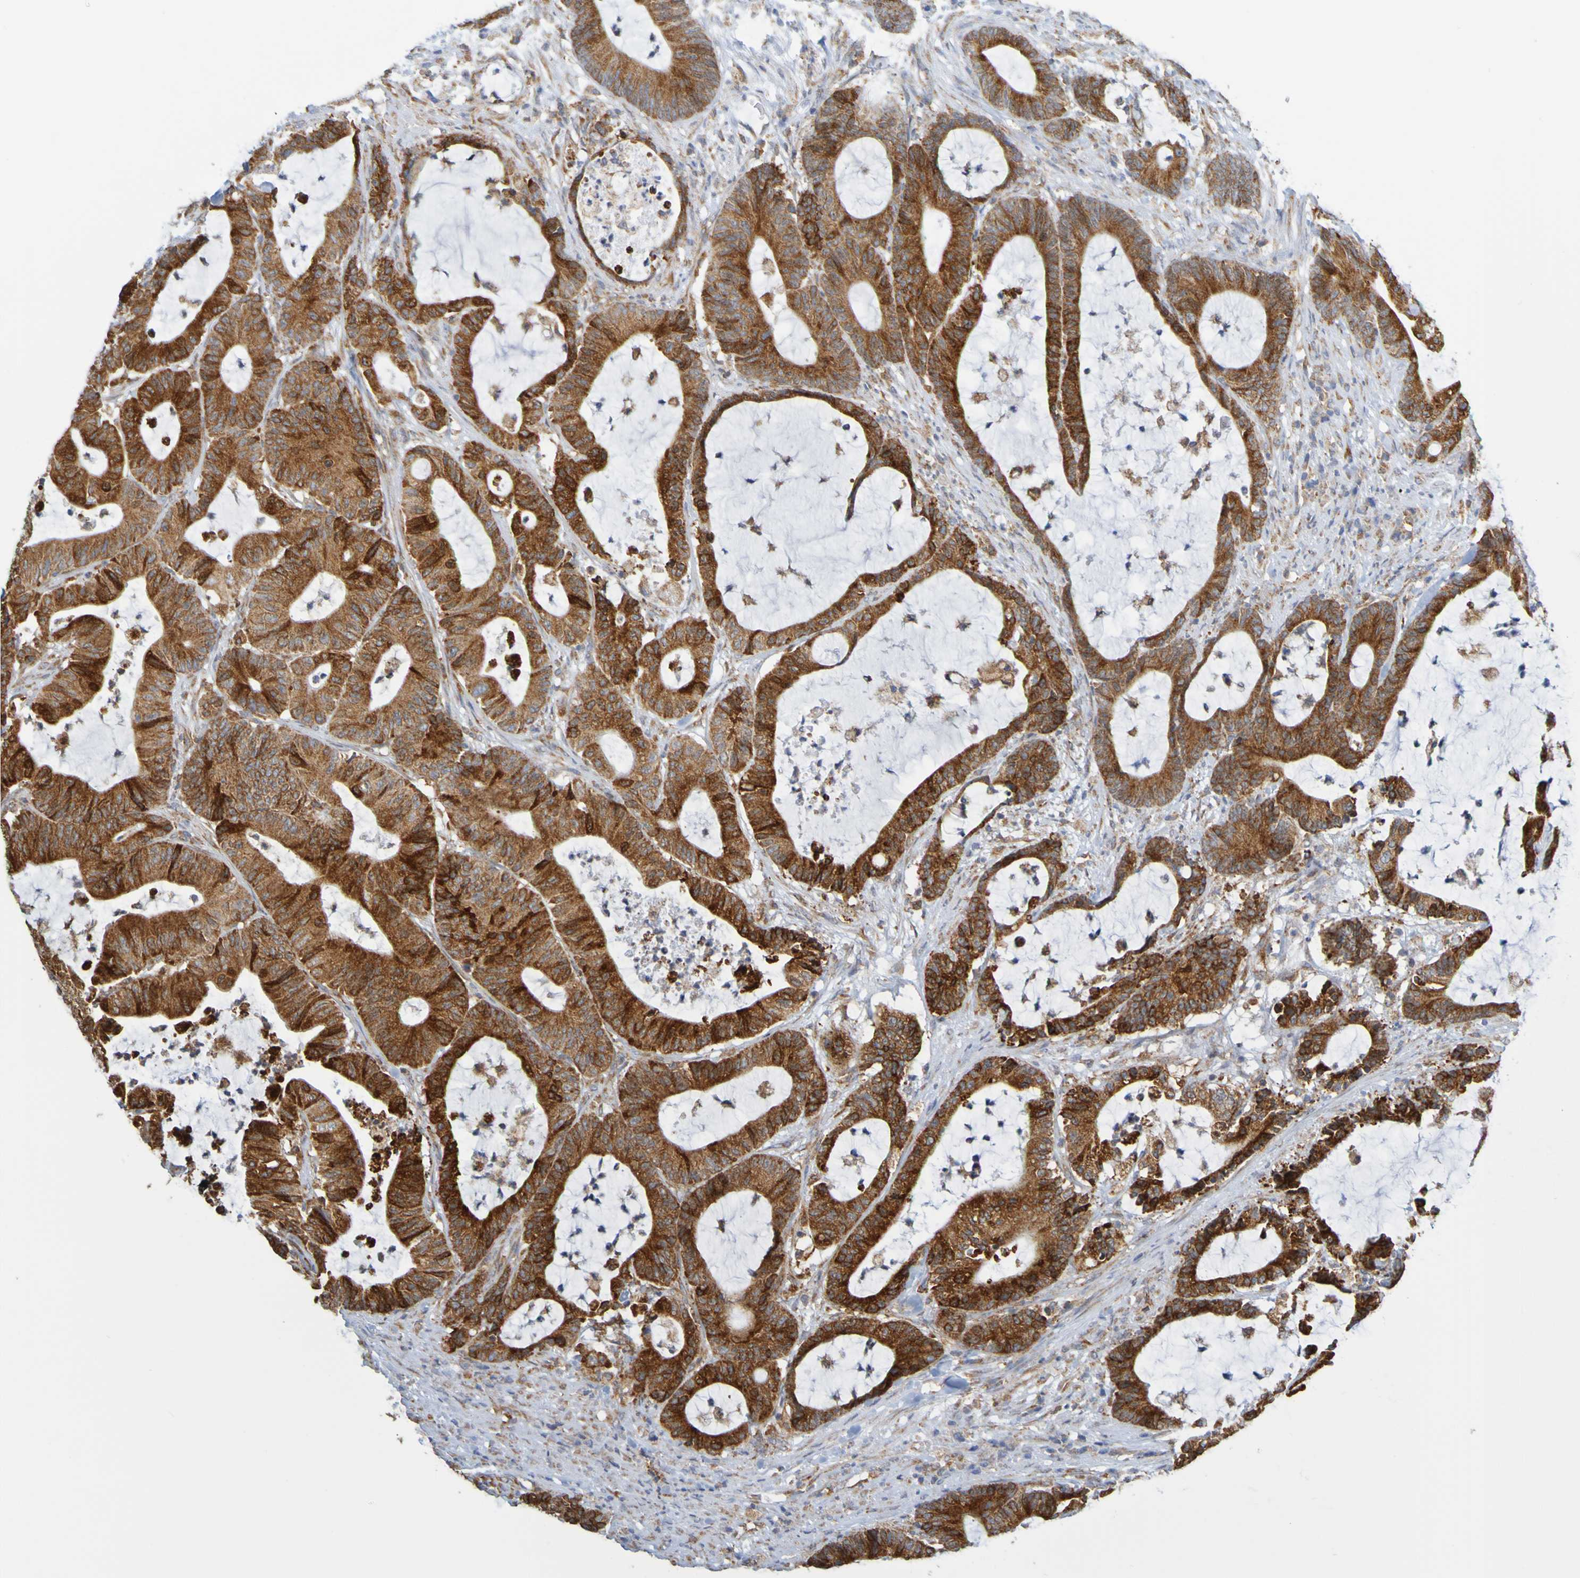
{"staining": {"intensity": "strong", "quantity": "<25%", "location": "cytoplasmic/membranous"}, "tissue": "colorectal cancer", "cell_type": "Tumor cells", "image_type": "cancer", "snomed": [{"axis": "morphology", "description": "Adenocarcinoma, NOS"}, {"axis": "topography", "description": "Colon"}], "caption": "Strong cytoplasmic/membranous expression for a protein is identified in about <25% of tumor cells of adenocarcinoma (colorectal) using immunohistochemistry.", "gene": "PDIA3", "patient": {"sex": "female", "age": 84}}